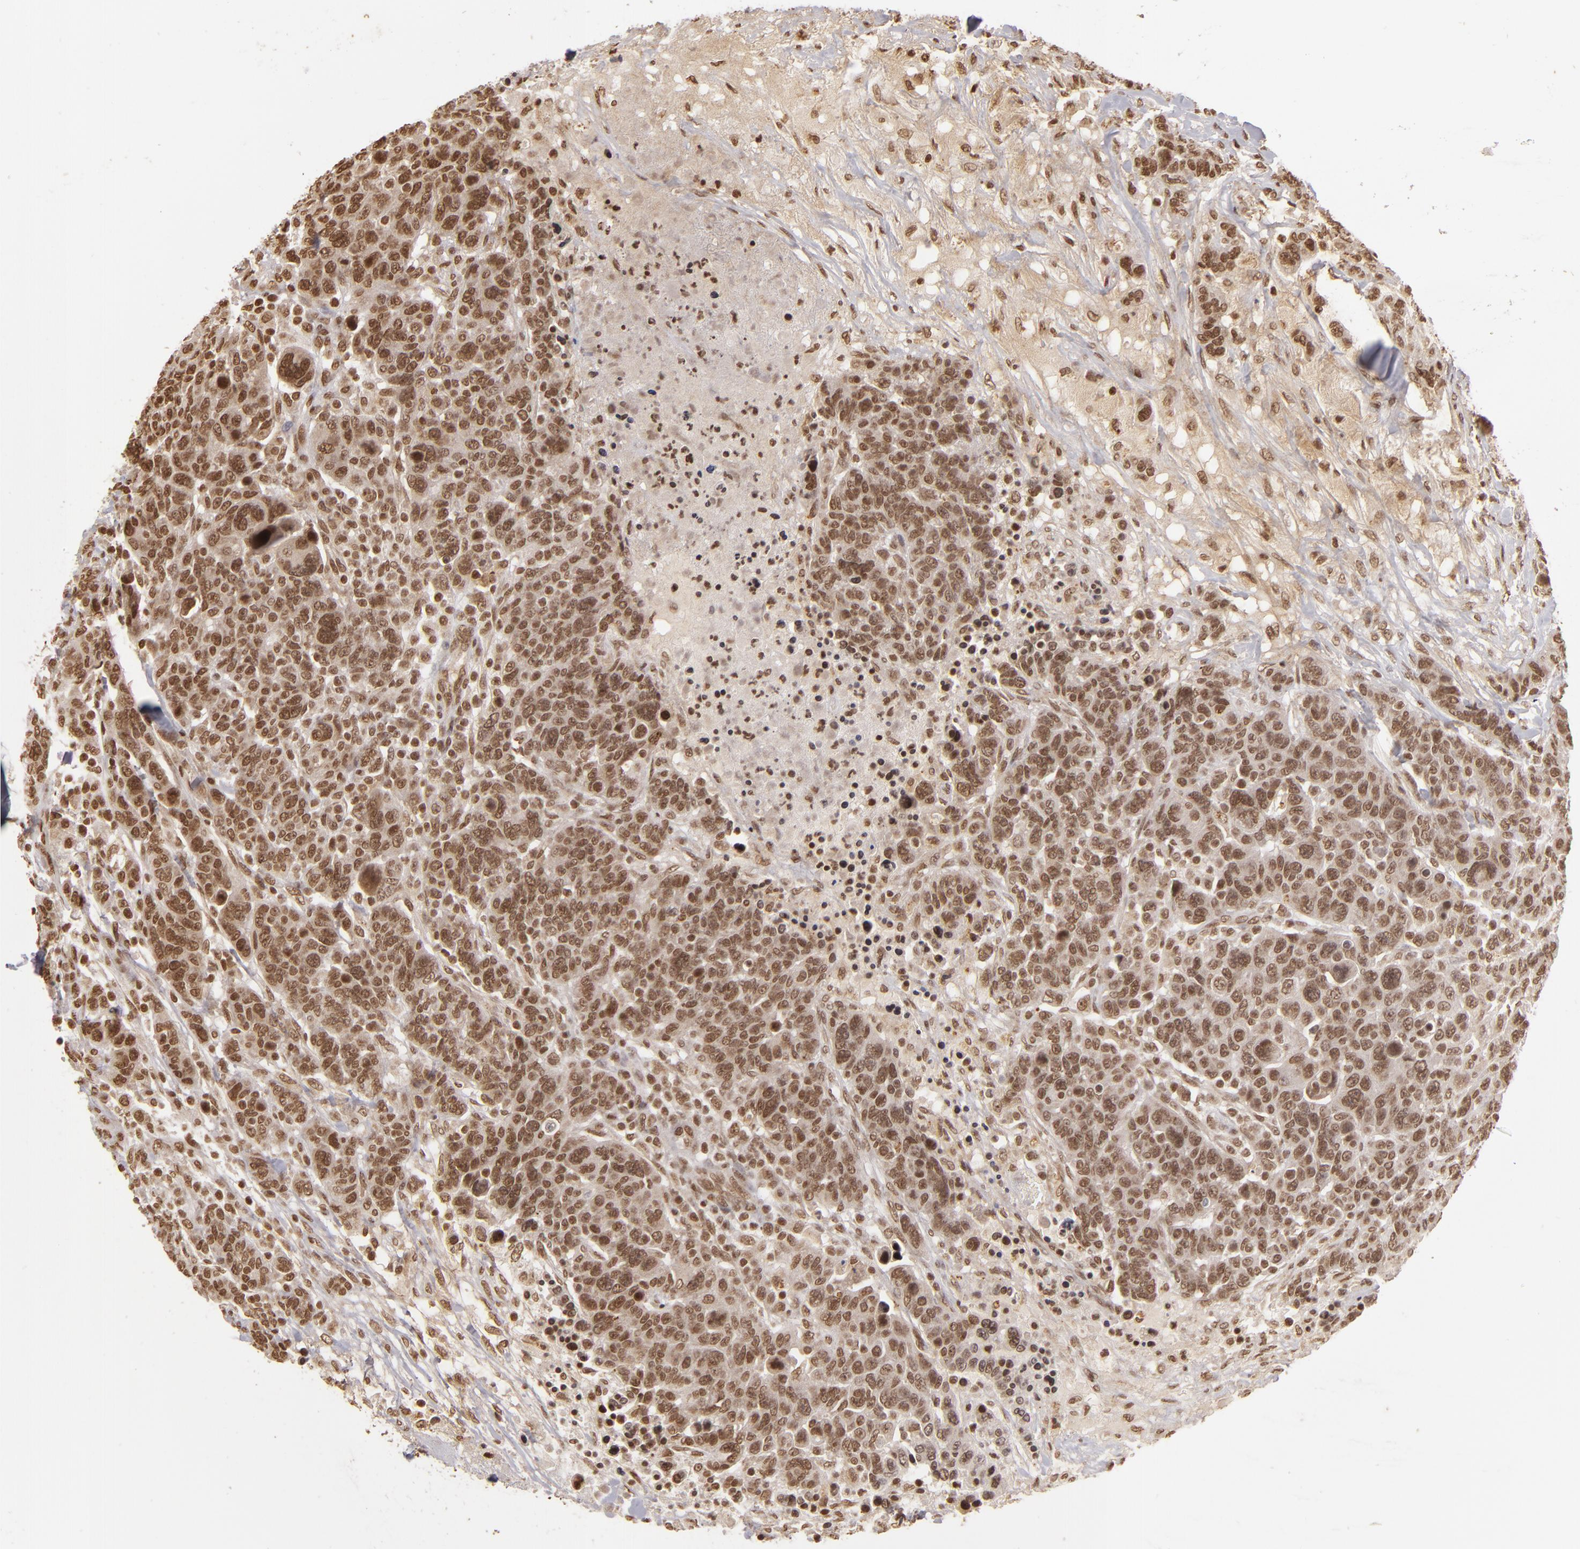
{"staining": {"intensity": "strong", "quantity": ">75%", "location": "cytoplasmic/membranous,nuclear"}, "tissue": "breast cancer", "cell_type": "Tumor cells", "image_type": "cancer", "snomed": [{"axis": "morphology", "description": "Duct carcinoma"}, {"axis": "topography", "description": "Breast"}], "caption": "A histopathology image of infiltrating ductal carcinoma (breast) stained for a protein shows strong cytoplasmic/membranous and nuclear brown staining in tumor cells. (DAB (3,3'-diaminobenzidine) = brown stain, brightfield microscopy at high magnification).", "gene": "CUL3", "patient": {"sex": "female", "age": 37}}